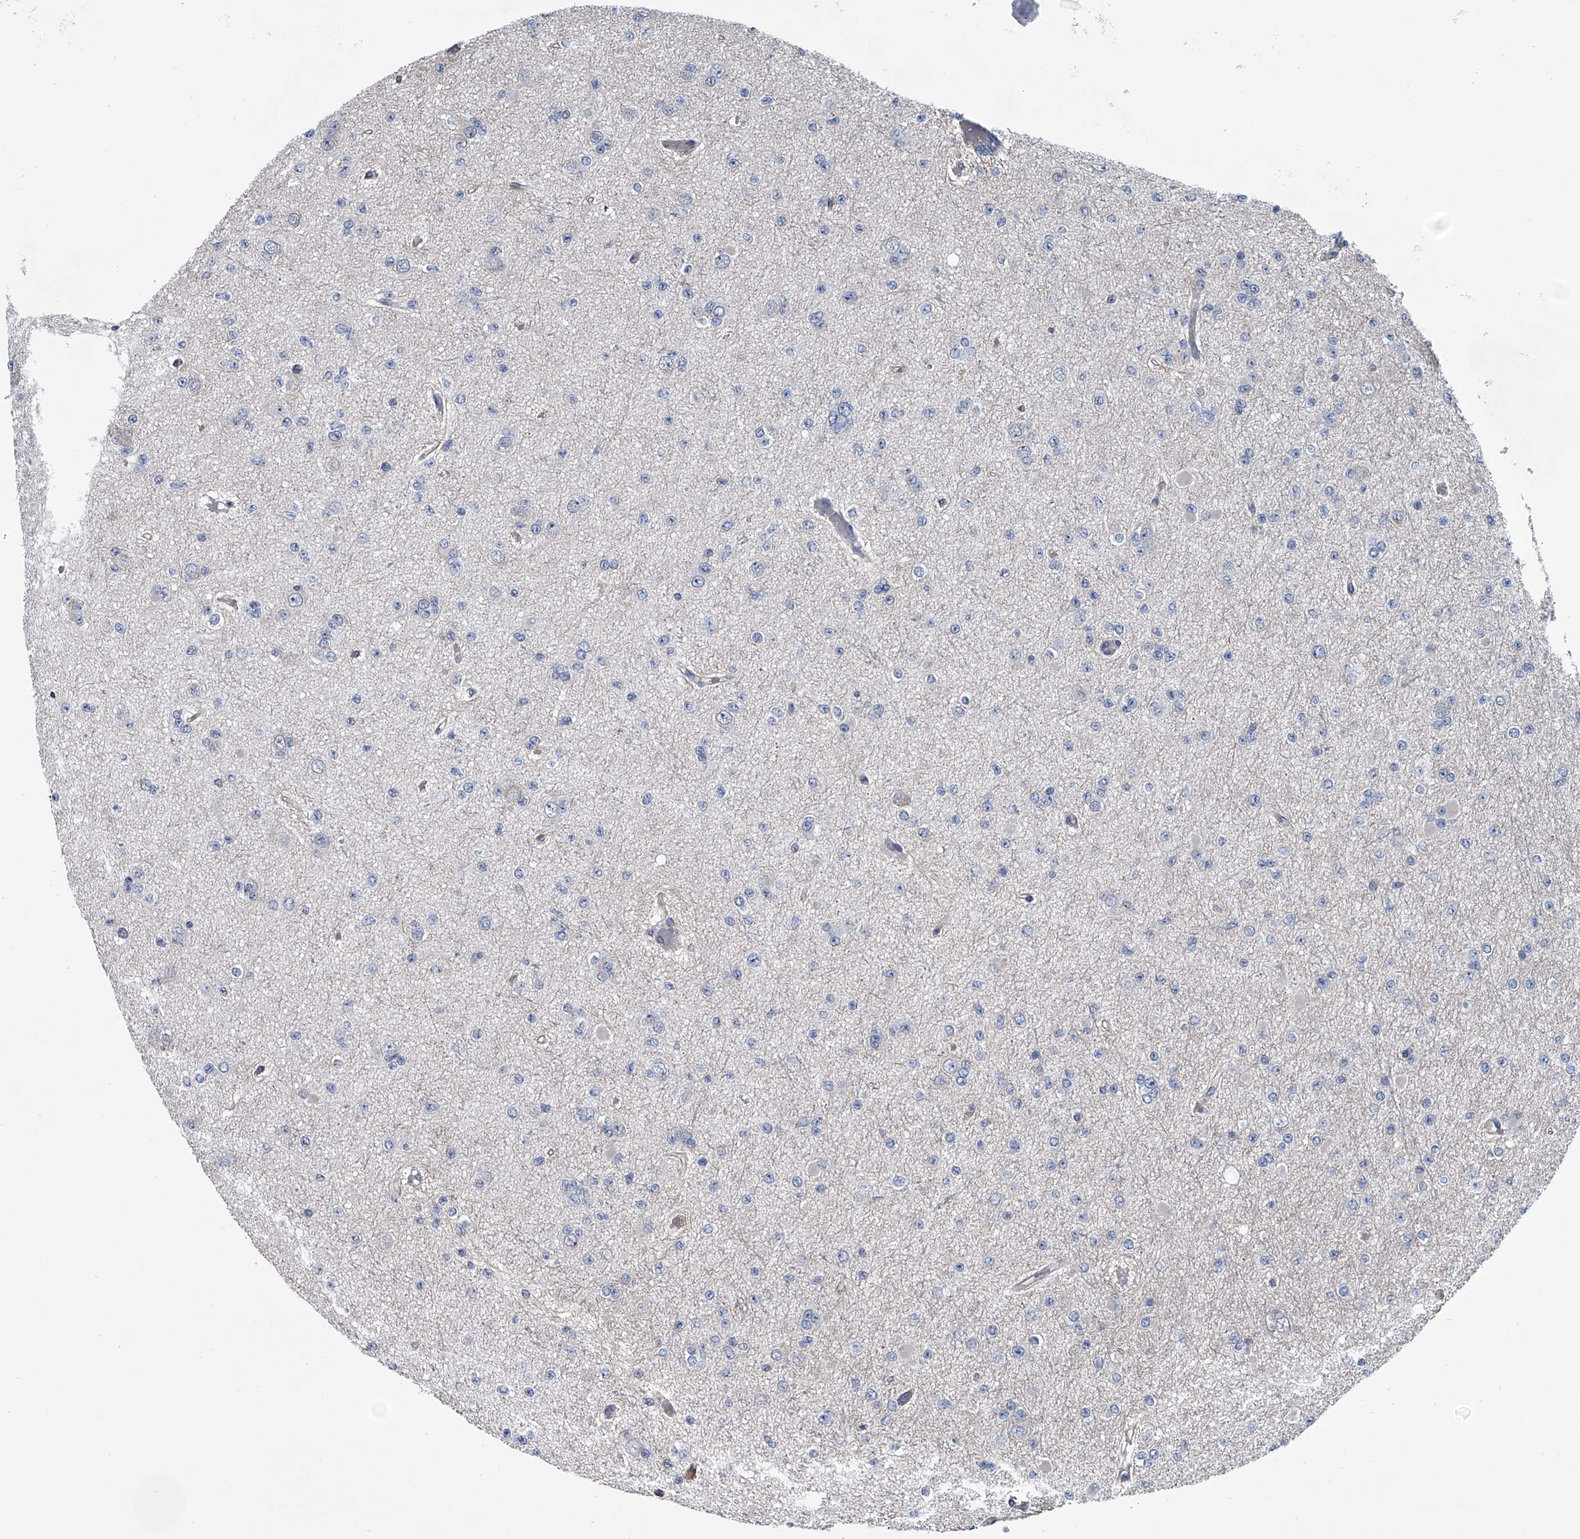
{"staining": {"intensity": "negative", "quantity": "none", "location": "none"}, "tissue": "glioma", "cell_type": "Tumor cells", "image_type": "cancer", "snomed": [{"axis": "morphology", "description": "Glioma, malignant, Low grade"}, {"axis": "topography", "description": "Brain"}], "caption": "A high-resolution micrograph shows IHC staining of malignant glioma (low-grade), which demonstrates no significant positivity in tumor cells.", "gene": "ABCG1", "patient": {"sex": "female", "age": 22}}